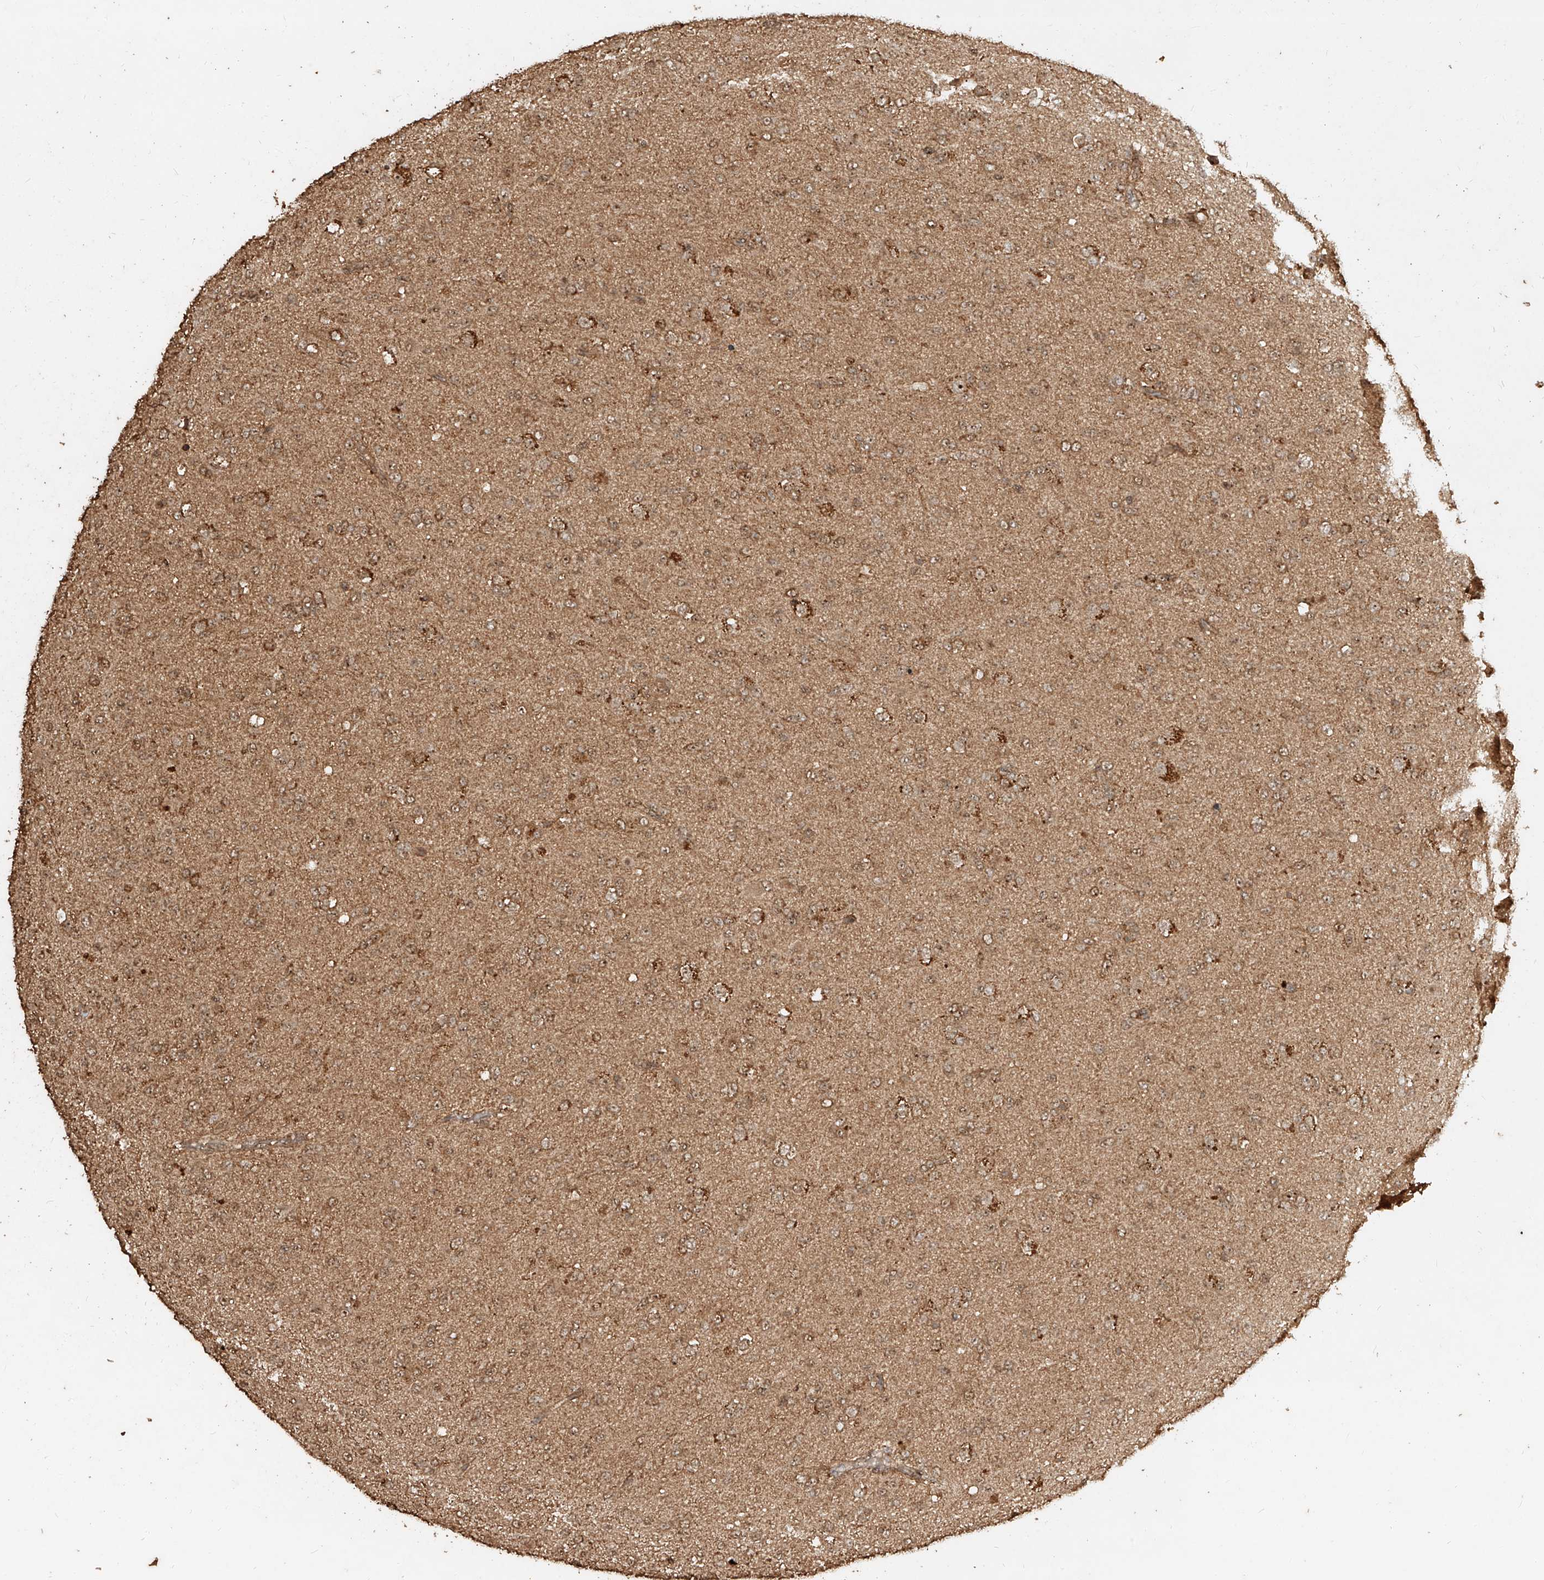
{"staining": {"intensity": "moderate", "quantity": "25%-75%", "location": "cytoplasmic/membranous"}, "tissue": "glioma", "cell_type": "Tumor cells", "image_type": "cancer", "snomed": [{"axis": "morphology", "description": "Glioma, malignant, Low grade"}, {"axis": "topography", "description": "Brain"}], "caption": "This is an image of immunohistochemistry staining of malignant glioma (low-grade), which shows moderate staining in the cytoplasmic/membranous of tumor cells.", "gene": "ZNF660", "patient": {"sex": "male", "age": 65}}